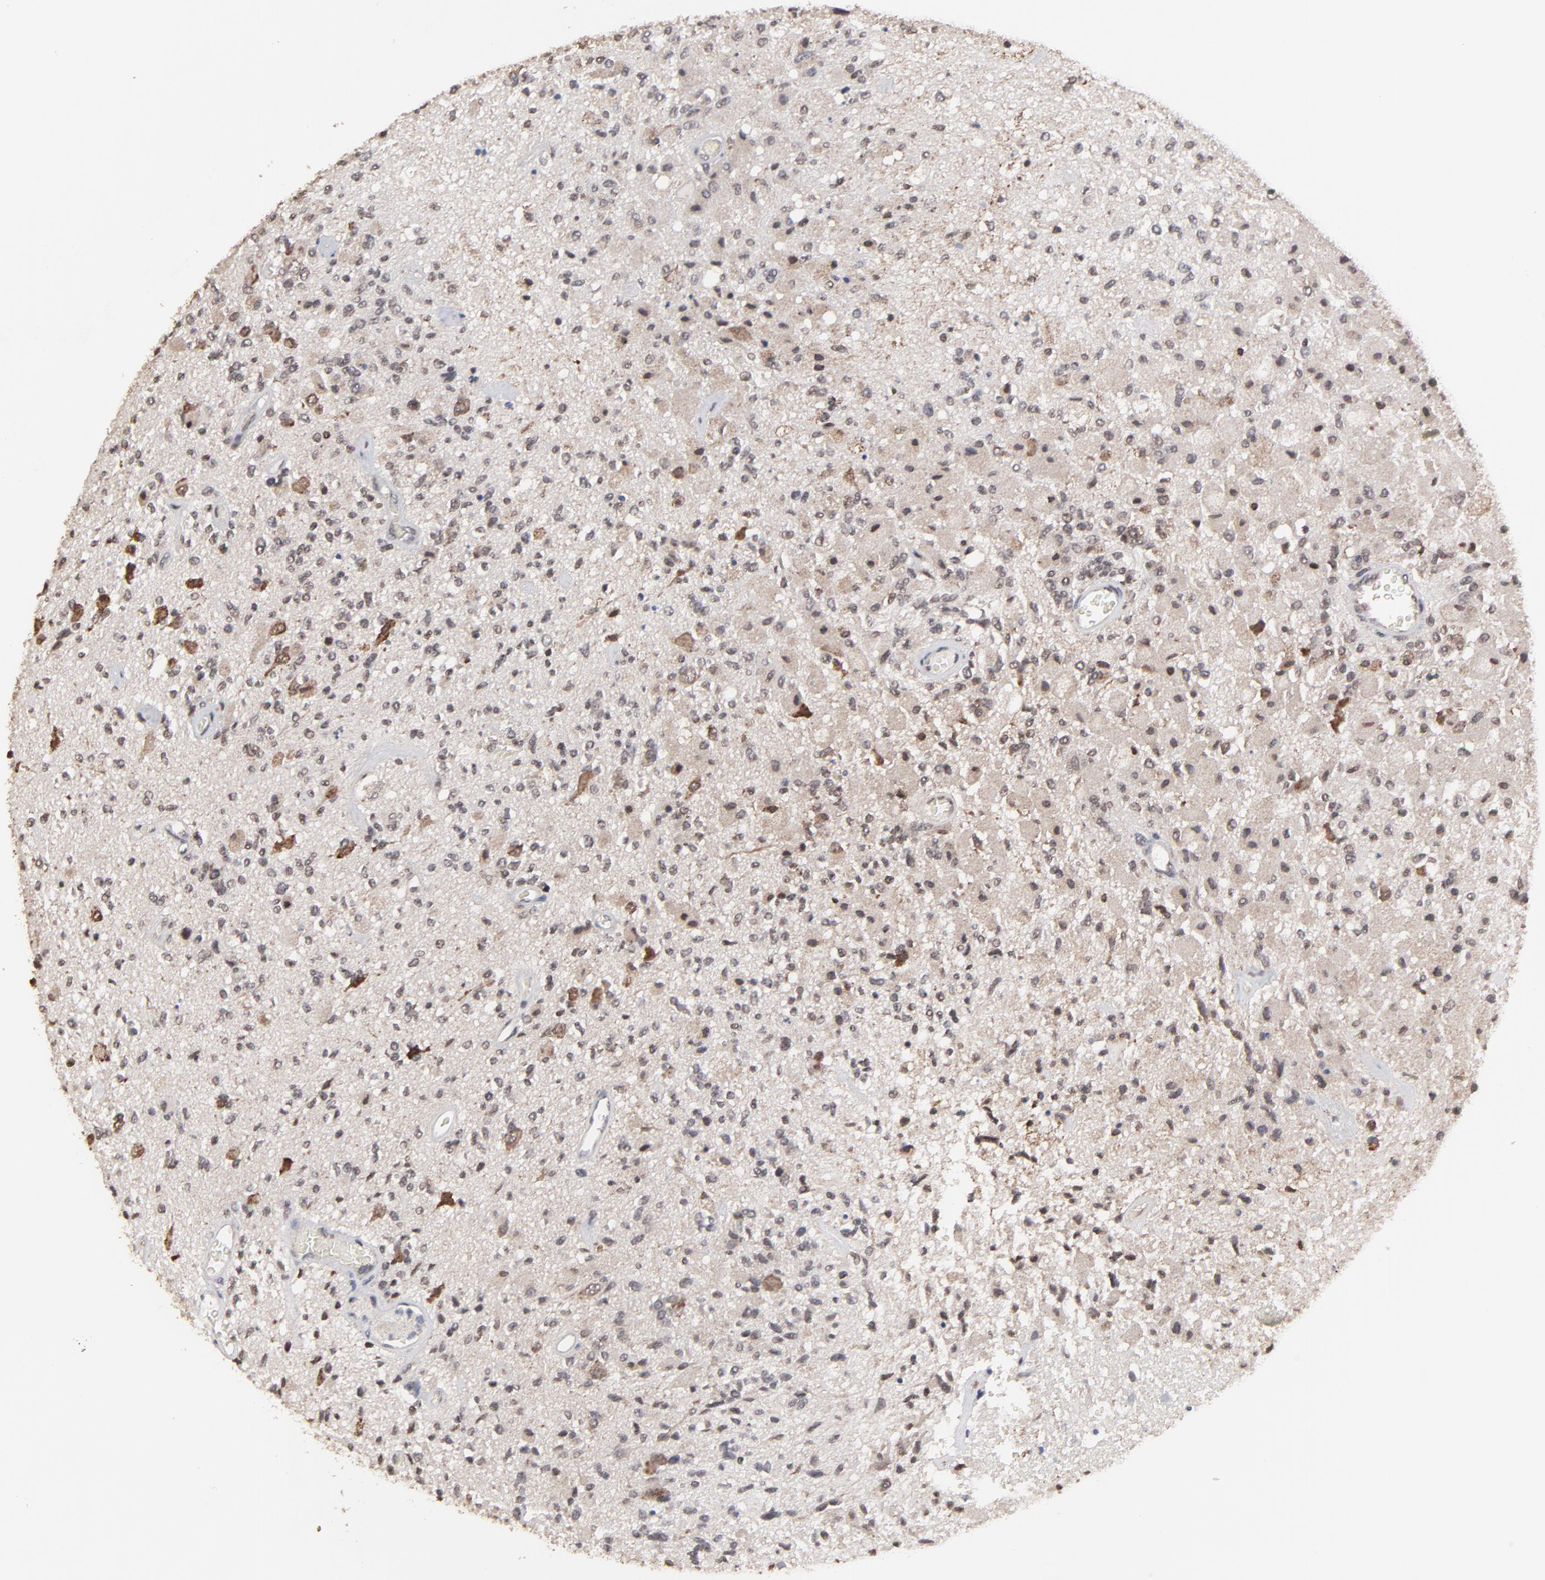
{"staining": {"intensity": "weak", "quantity": "<25%", "location": "cytoplasmic/membranous"}, "tissue": "glioma", "cell_type": "Tumor cells", "image_type": "cancer", "snomed": [{"axis": "morphology", "description": "Normal tissue, NOS"}, {"axis": "morphology", "description": "Glioma, malignant, High grade"}, {"axis": "topography", "description": "Cerebral cortex"}], "caption": "An image of human glioma is negative for staining in tumor cells.", "gene": "CHM", "patient": {"sex": "male", "age": 77}}